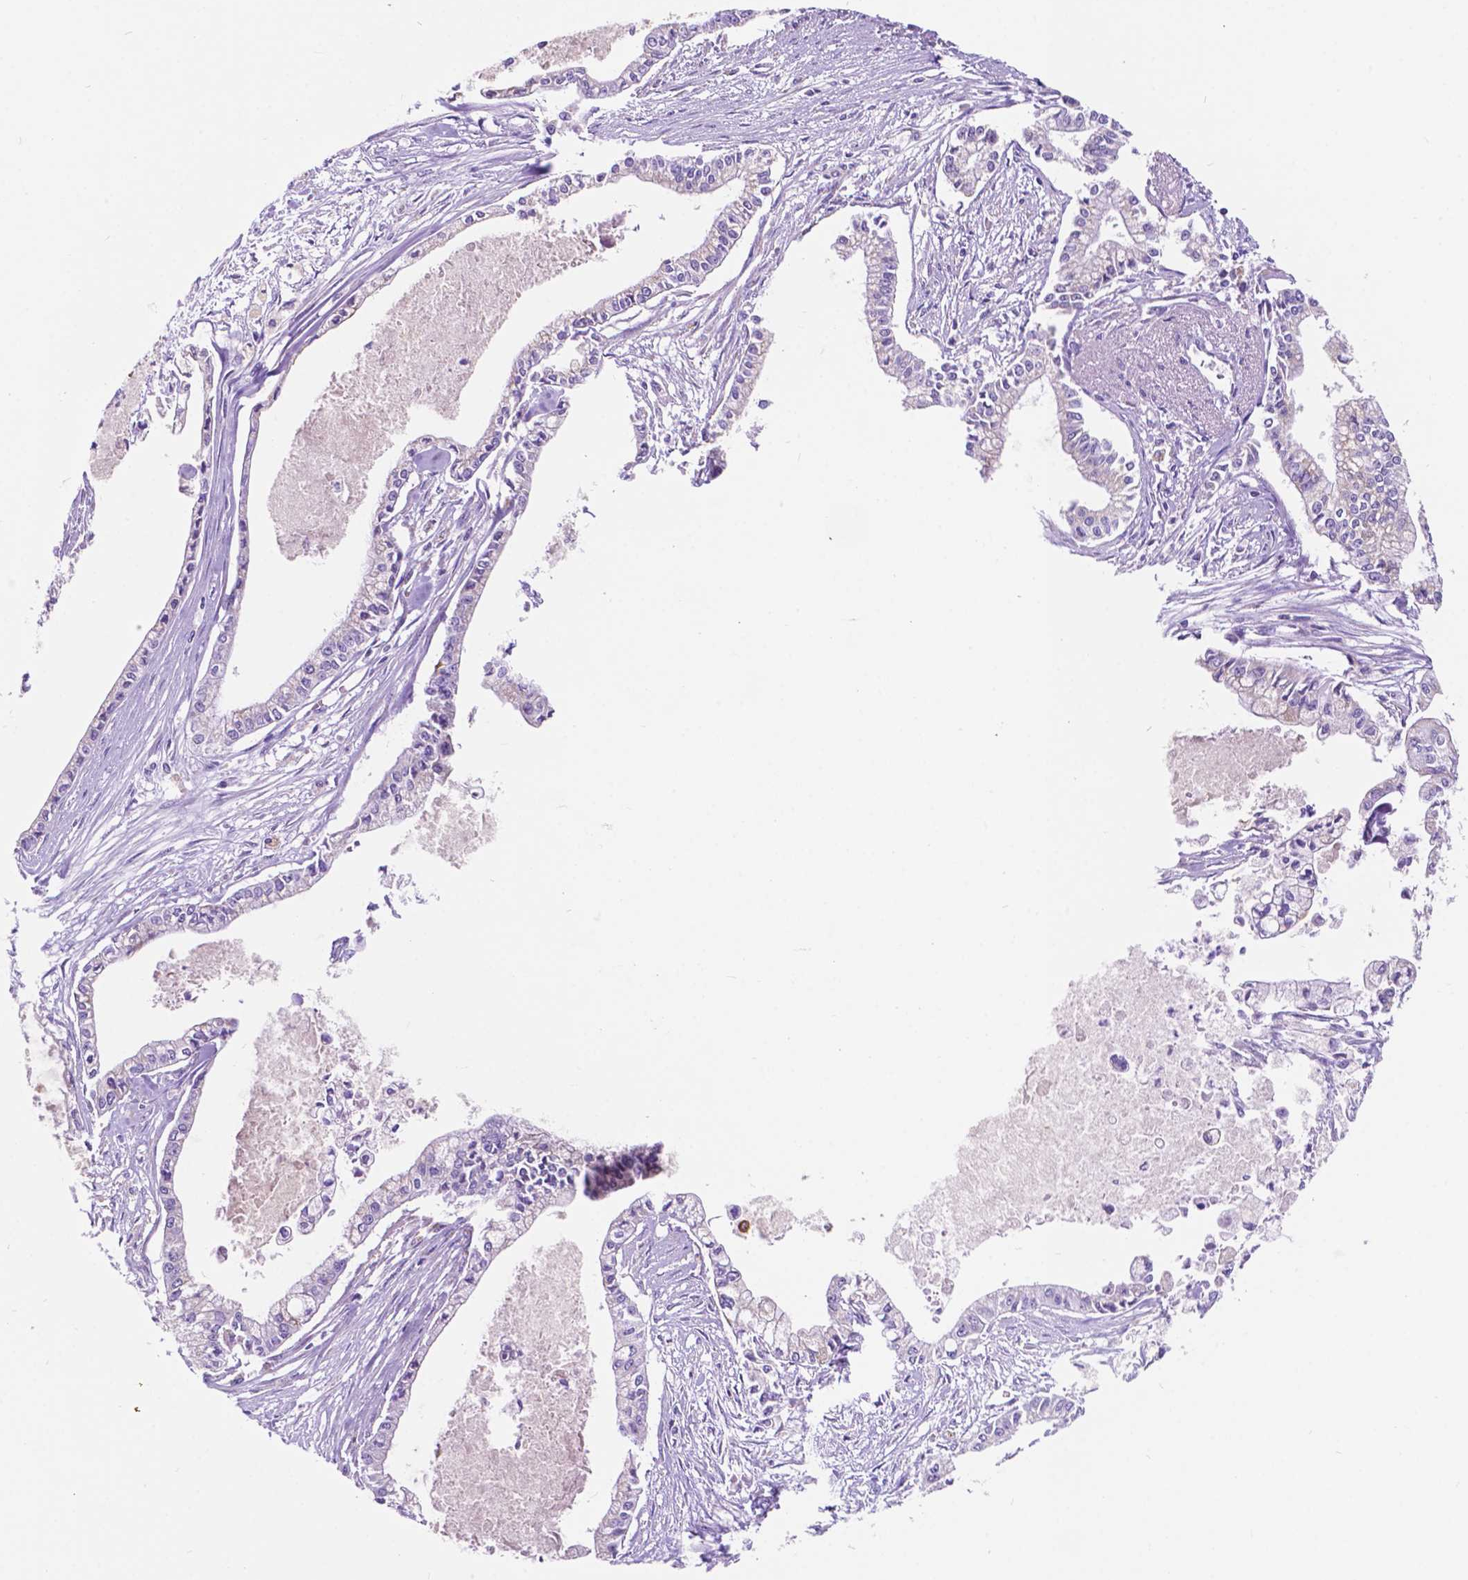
{"staining": {"intensity": "negative", "quantity": "none", "location": "none"}, "tissue": "pancreatic cancer", "cell_type": "Tumor cells", "image_type": "cancer", "snomed": [{"axis": "morphology", "description": "Adenocarcinoma, NOS"}, {"axis": "topography", "description": "Pancreas"}], "caption": "Human pancreatic cancer stained for a protein using immunohistochemistry (IHC) reveals no expression in tumor cells.", "gene": "TRPV5", "patient": {"sex": "female", "age": 65}}